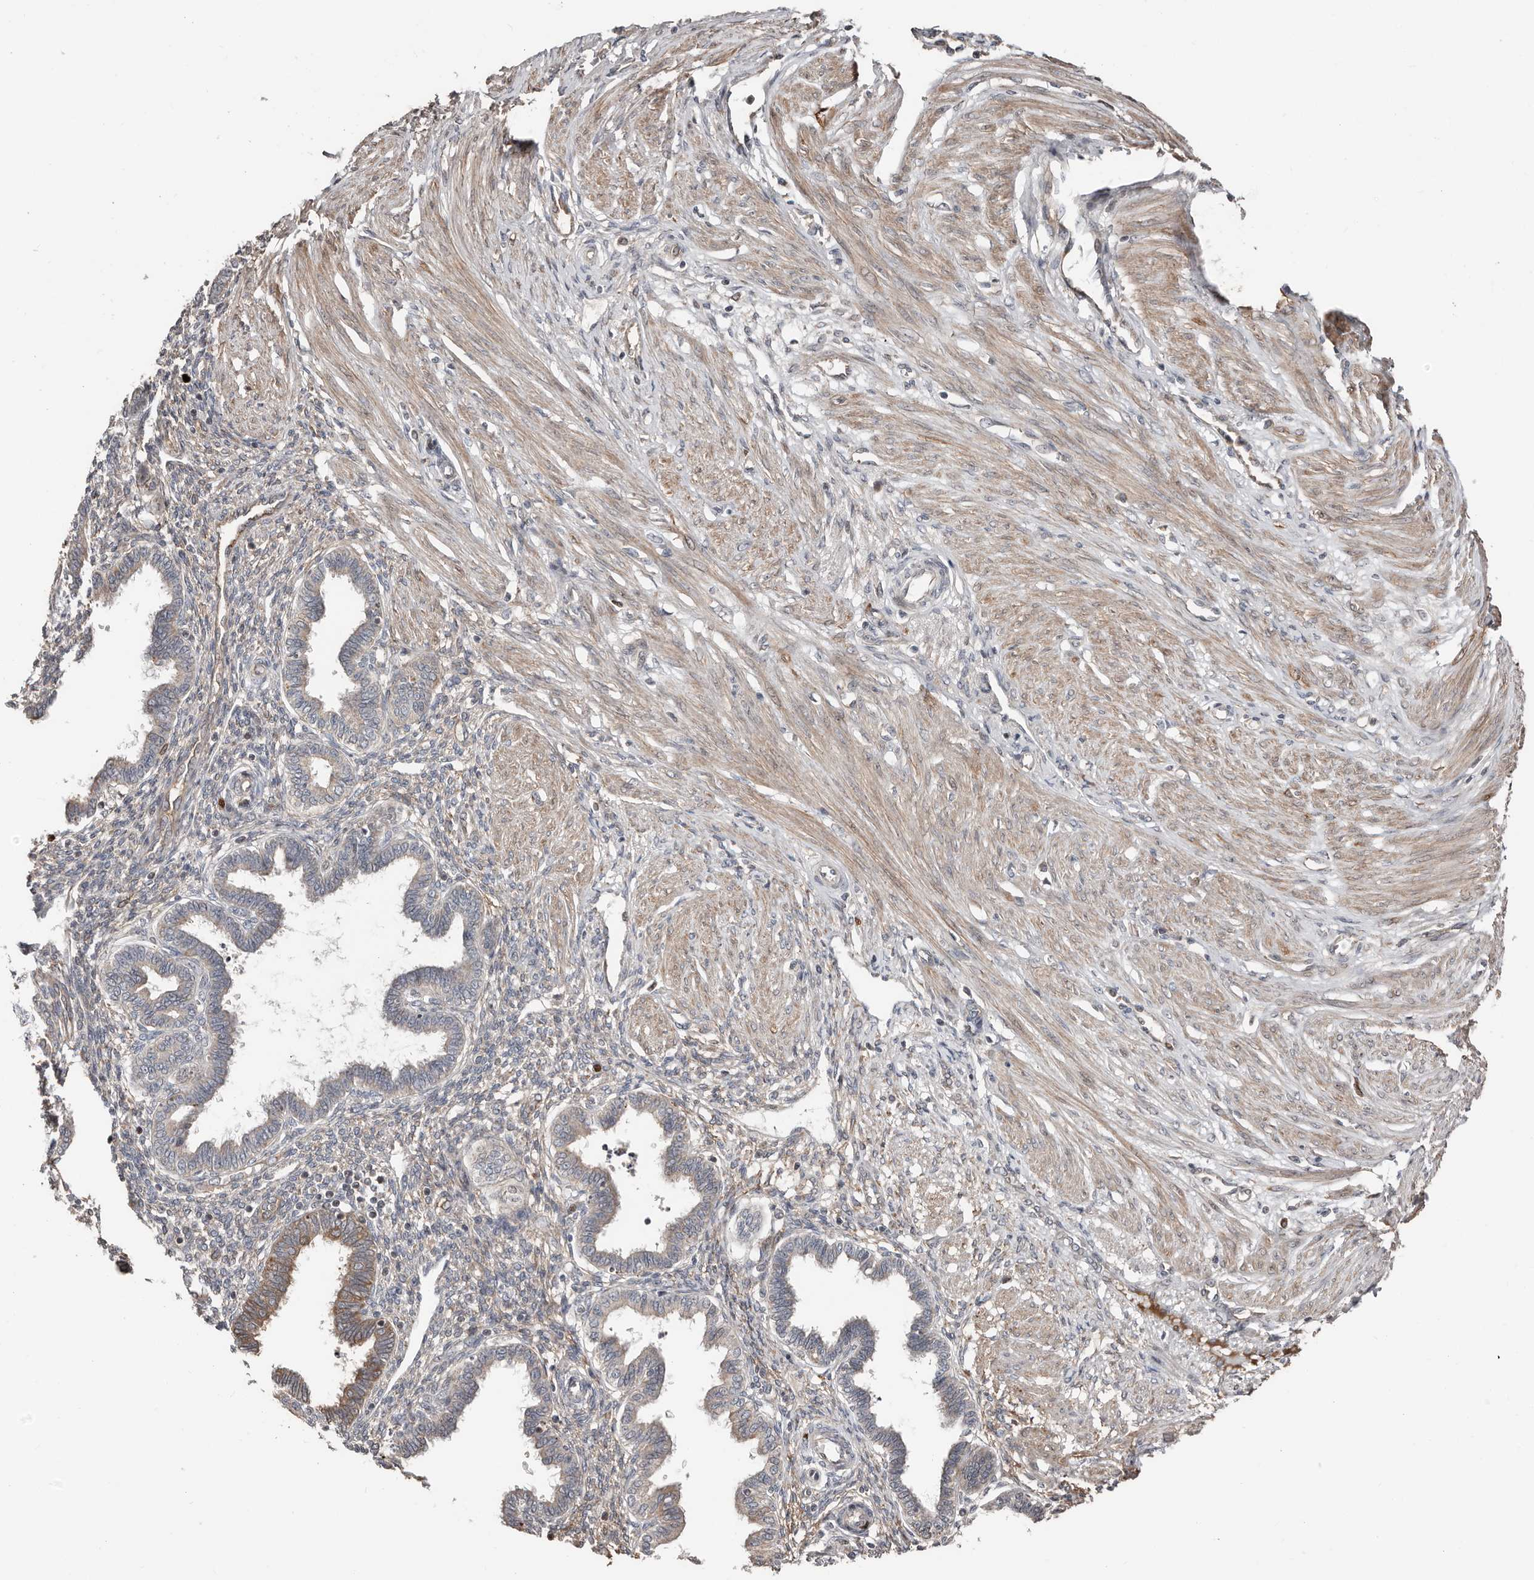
{"staining": {"intensity": "weak", "quantity": "<25%", "location": "cytoplasmic/membranous"}, "tissue": "endometrium", "cell_type": "Cells in endometrial stroma", "image_type": "normal", "snomed": [{"axis": "morphology", "description": "Normal tissue, NOS"}, {"axis": "topography", "description": "Endometrium"}], "caption": "A histopathology image of endometrium stained for a protein shows no brown staining in cells in endometrial stroma. (Immunohistochemistry, brightfield microscopy, high magnification).", "gene": "SMYD4", "patient": {"sex": "female", "age": 33}}